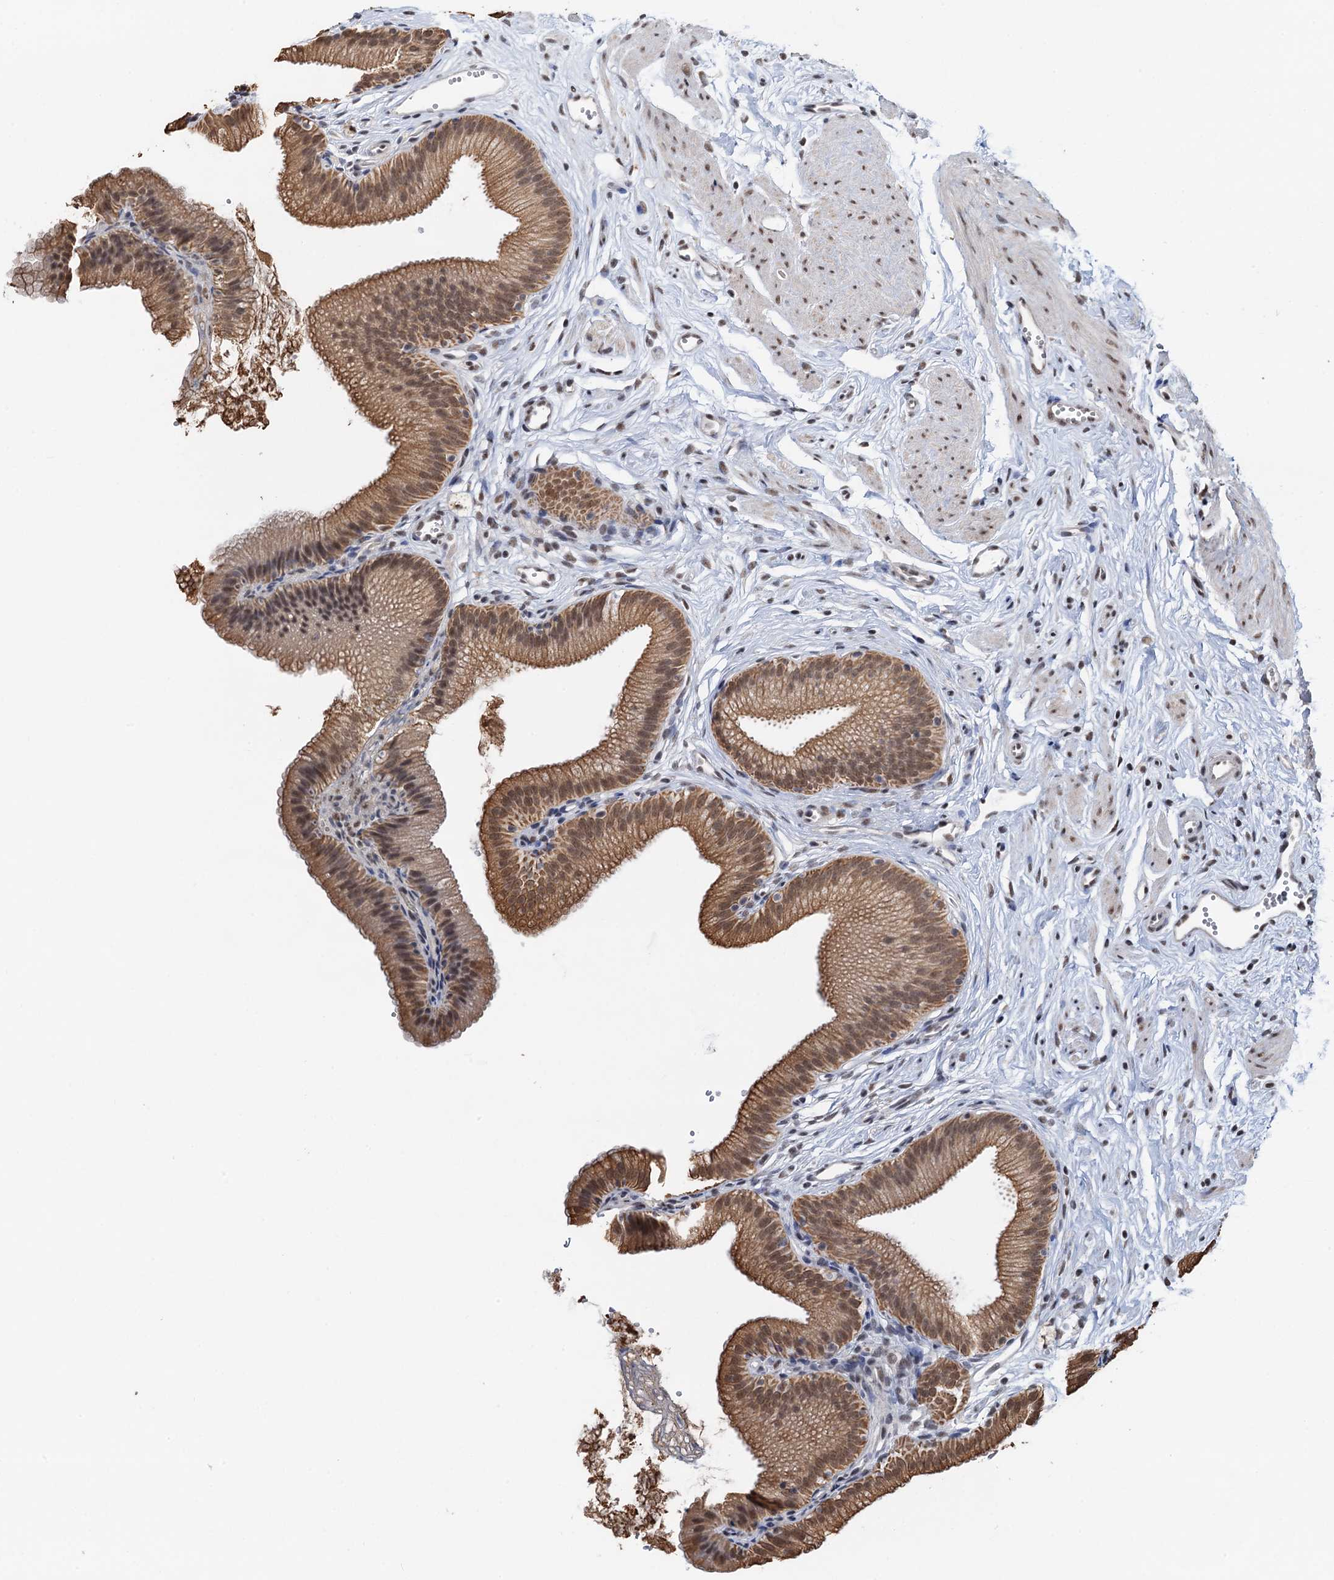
{"staining": {"intensity": "moderate", "quantity": ">75%", "location": "cytoplasmic/membranous,nuclear"}, "tissue": "gallbladder", "cell_type": "Glandular cells", "image_type": "normal", "snomed": [{"axis": "morphology", "description": "Normal tissue, NOS"}, {"axis": "topography", "description": "Gallbladder"}, {"axis": "topography", "description": "Peripheral nerve tissue"}], "caption": "The image reveals a brown stain indicating the presence of a protein in the cytoplasmic/membranous,nuclear of glandular cells in gallbladder. Immunohistochemistry stains the protein of interest in brown and the nuclei are stained blue.", "gene": "ZNF609", "patient": {"sex": "male", "age": 38}}